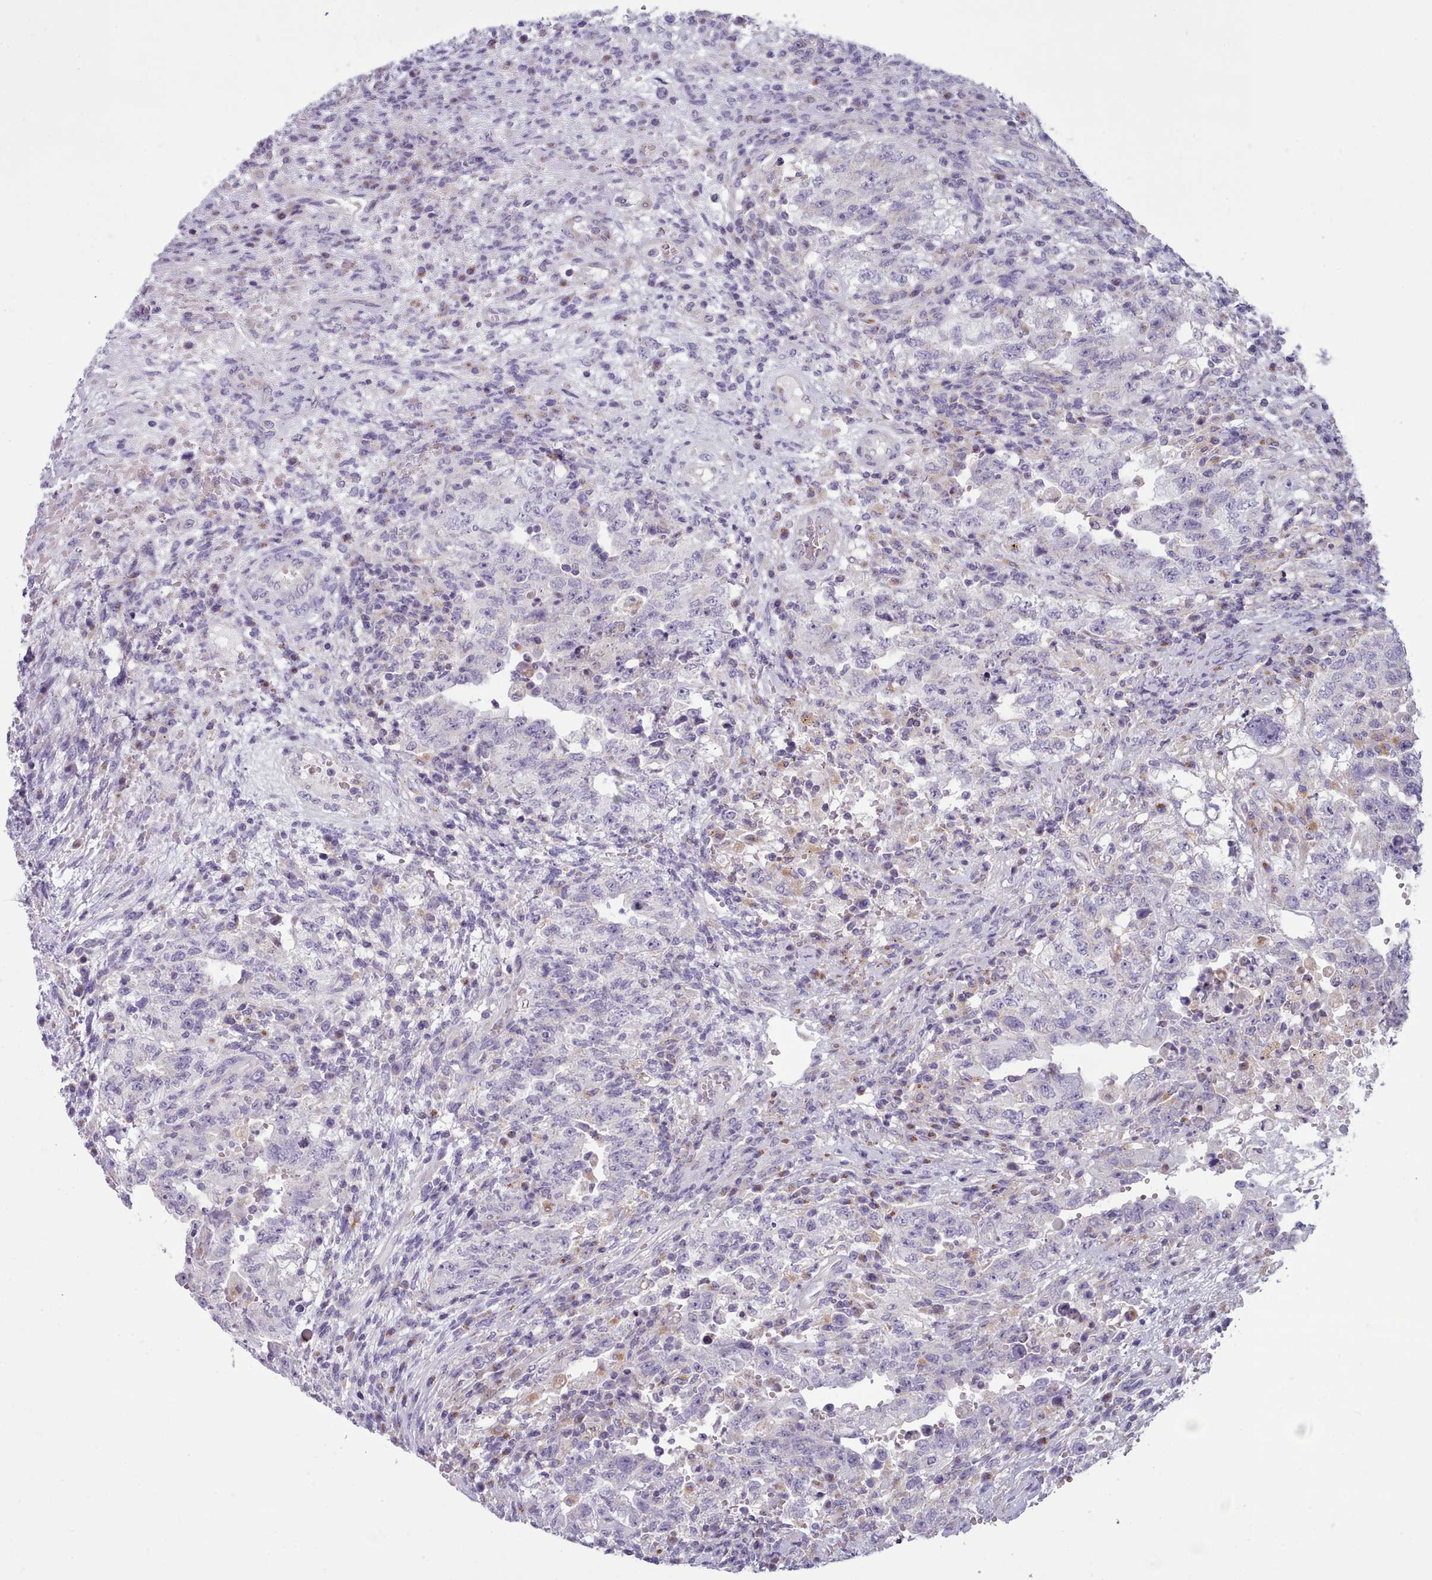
{"staining": {"intensity": "negative", "quantity": "none", "location": "none"}, "tissue": "testis cancer", "cell_type": "Tumor cells", "image_type": "cancer", "snomed": [{"axis": "morphology", "description": "Carcinoma, Embryonal, NOS"}, {"axis": "topography", "description": "Testis"}], "caption": "Immunohistochemistry (IHC) of testis cancer displays no expression in tumor cells. Nuclei are stained in blue.", "gene": "MYRFL", "patient": {"sex": "male", "age": 26}}